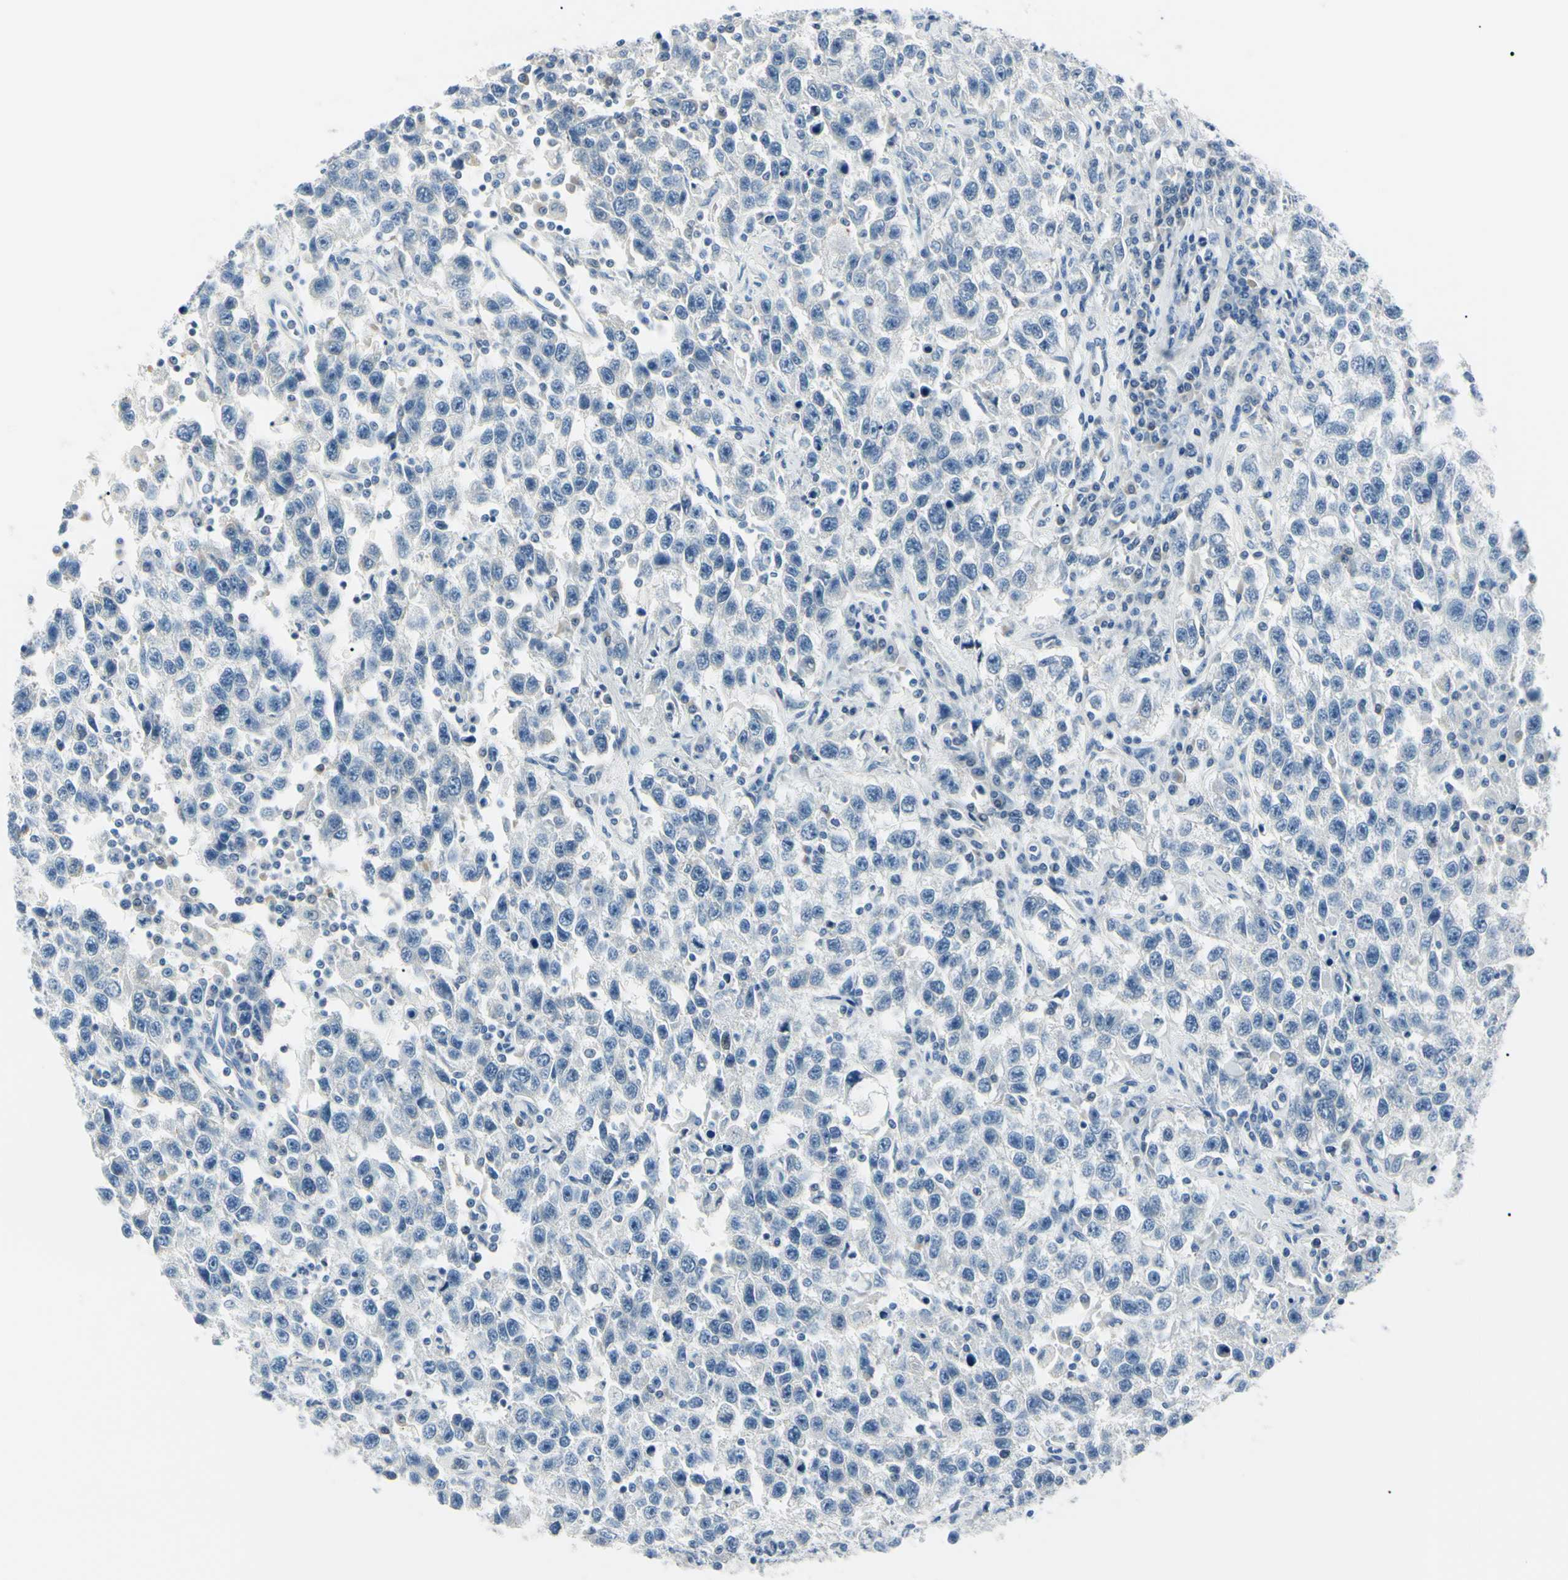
{"staining": {"intensity": "negative", "quantity": "none", "location": "none"}, "tissue": "testis cancer", "cell_type": "Tumor cells", "image_type": "cancer", "snomed": [{"axis": "morphology", "description": "Seminoma, NOS"}, {"axis": "topography", "description": "Testis"}], "caption": "Tumor cells are negative for brown protein staining in testis cancer (seminoma). (Immunohistochemistry, brightfield microscopy, high magnification).", "gene": "CA2", "patient": {"sex": "male", "age": 41}}